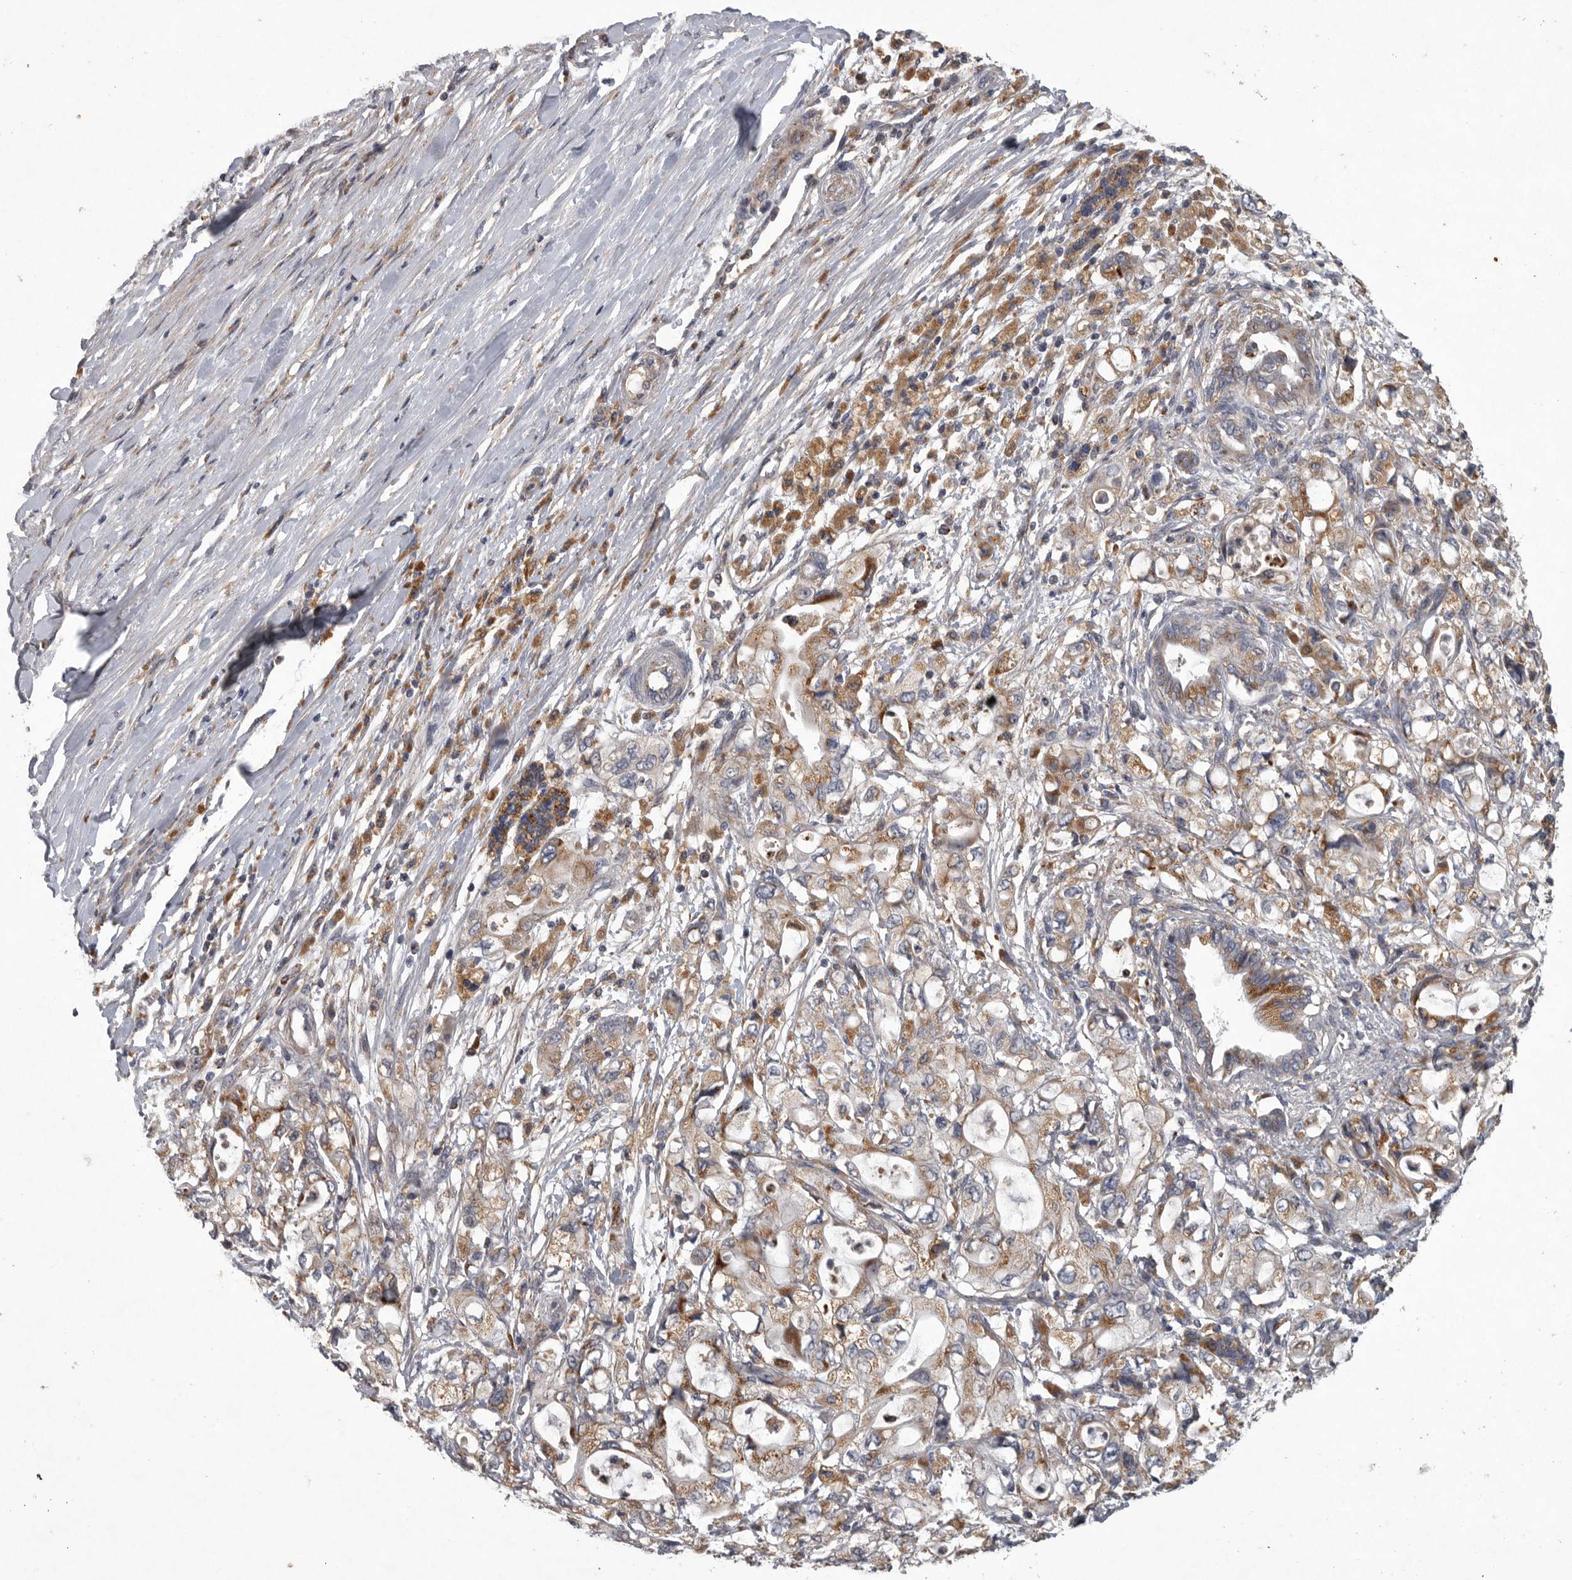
{"staining": {"intensity": "moderate", "quantity": ">75%", "location": "cytoplasmic/membranous"}, "tissue": "pancreatic cancer", "cell_type": "Tumor cells", "image_type": "cancer", "snomed": [{"axis": "morphology", "description": "Adenocarcinoma, NOS"}, {"axis": "topography", "description": "Pancreas"}], "caption": "Approximately >75% of tumor cells in adenocarcinoma (pancreatic) exhibit moderate cytoplasmic/membranous protein positivity as visualized by brown immunohistochemical staining.", "gene": "LAMTOR3", "patient": {"sex": "male", "age": 79}}